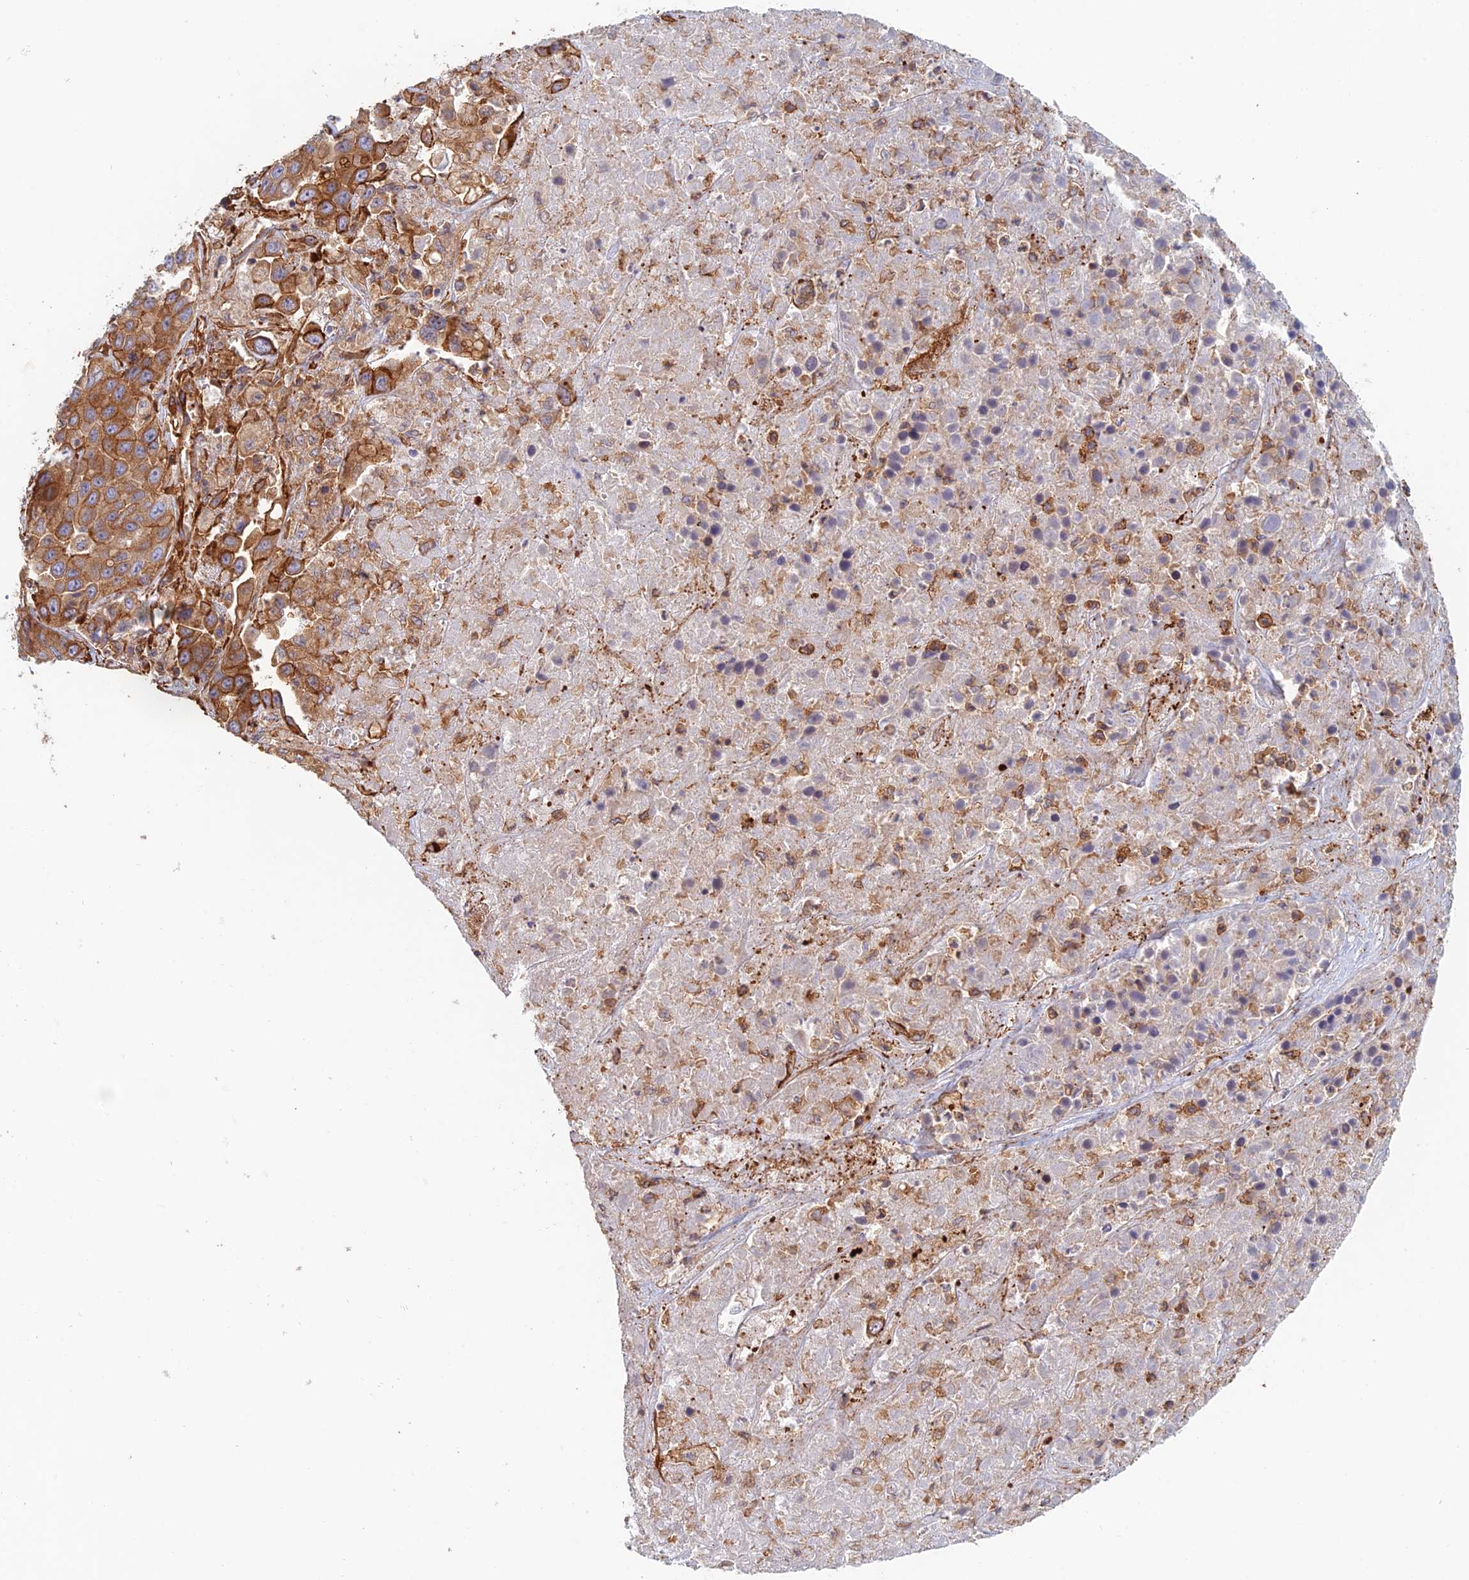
{"staining": {"intensity": "strong", "quantity": ">75%", "location": "cytoplasmic/membranous"}, "tissue": "liver cancer", "cell_type": "Tumor cells", "image_type": "cancer", "snomed": [{"axis": "morphology", "description": "Cholangiocarcinoma"}, {"axis": "topography", "description": "Liver"}], "caption": "DAB (3,3'-diaminobenzidine) immunohistochemical staining of human liver cancer shows strong cytoplasmic/membranous protein staining in about >75% of tumor cells.", "gene": "PAK4", "patient": {"sex": "female", "age": 52}}